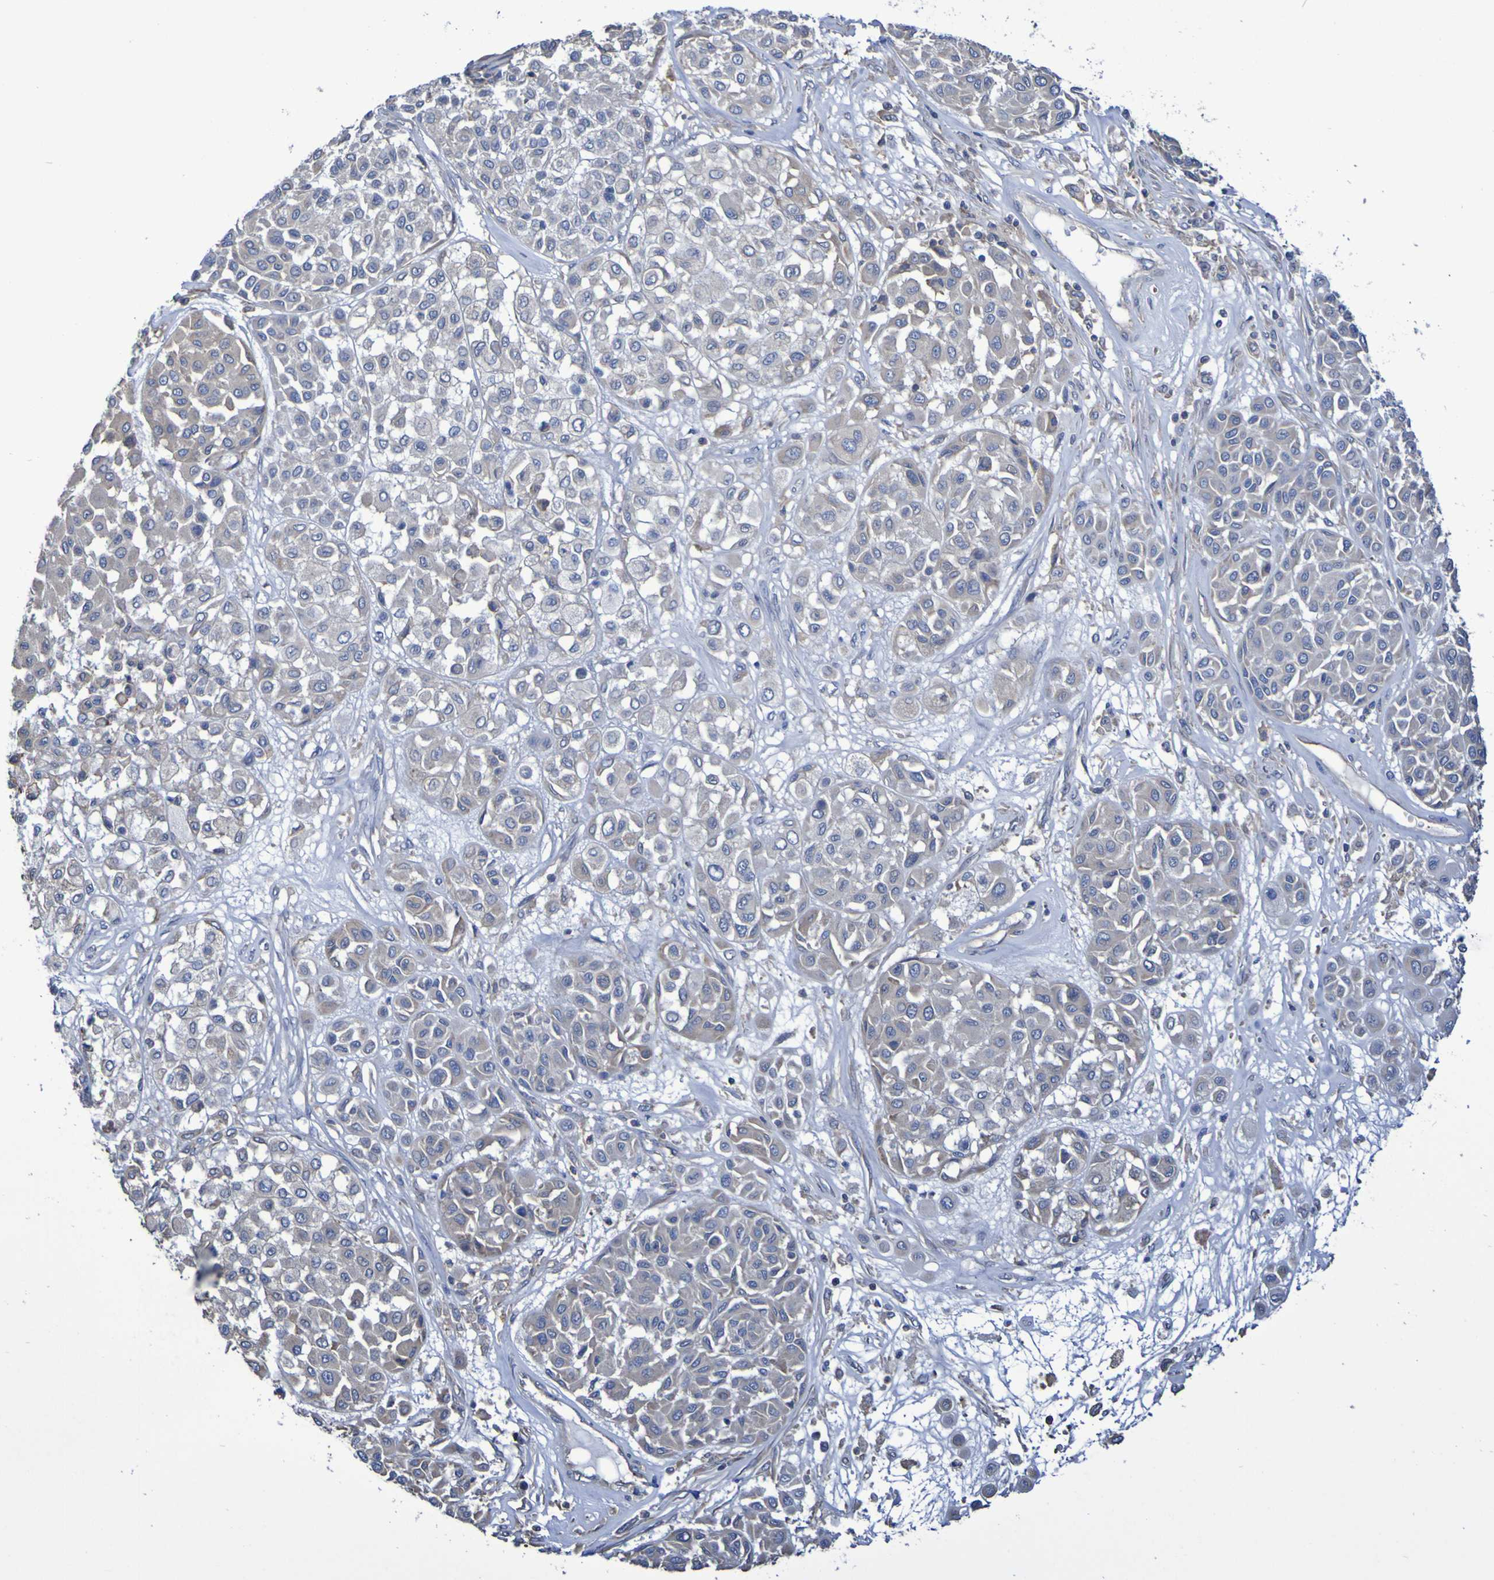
{"staining": {"intensity": "negative", "quantity": "none", "location": "none"}, "tissue": "melanoma", "cell_type": "Tumor cells", "image_type": "cancer", "snomed": [{"axis": "morphology", "description": "Malignant melanoma, Metastatic site"}, {"axis": "topography", "description": "Soft tissue"}], "caption": "IHC of human melanoma displays no positivity in tumor cells. (DAB IHC, high magnification).", "gene": "SYNJ1", "patient": {"sex": "male", "age": 41}}